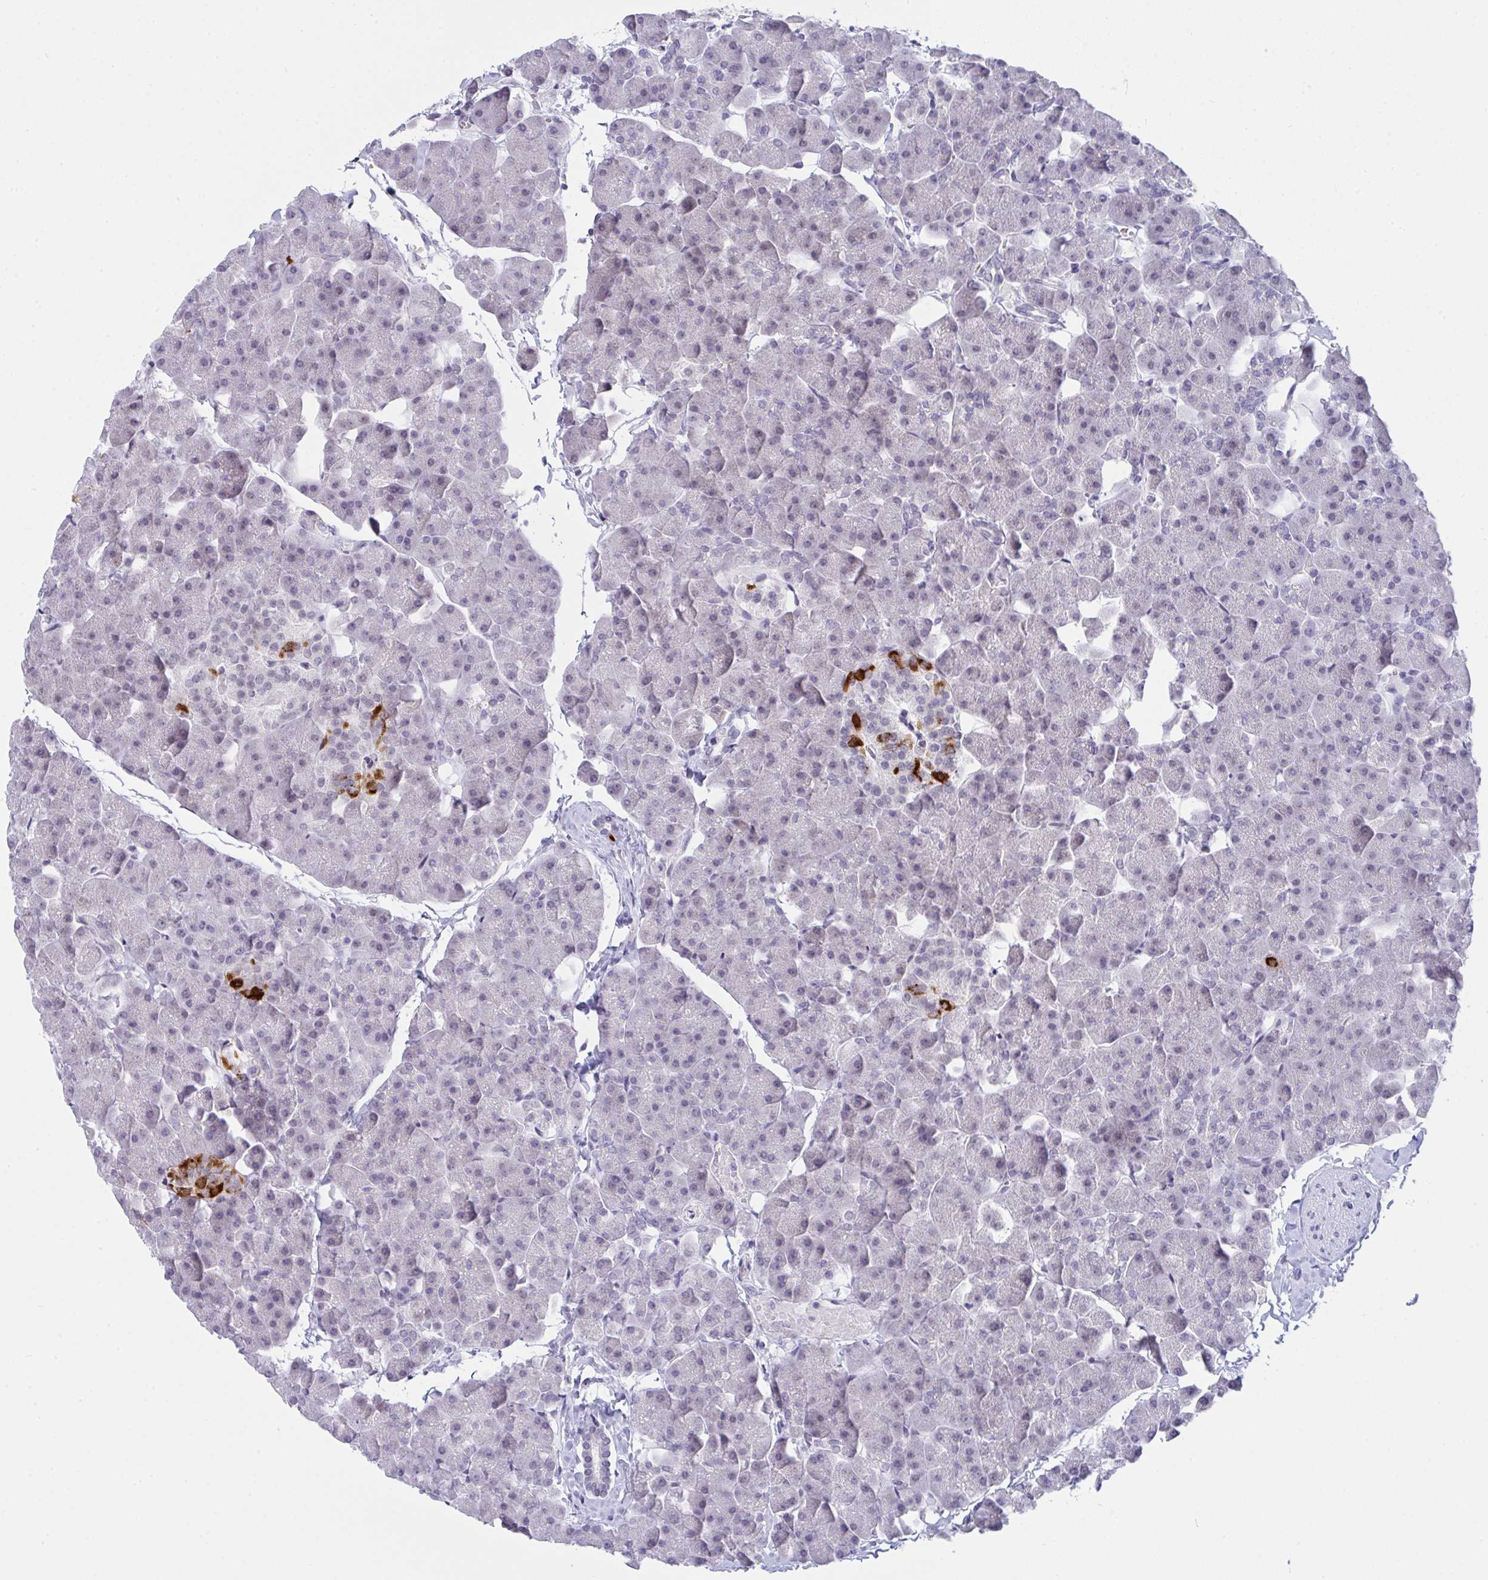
{"staining": {"intensity": "negative", "quantity": "none", "location": "none"}, "tissue": "pancreas", "cell_type": "Exocrine glandular cells", "image_type": "normal", "snomed": [{"axis": "morphology", "description": "Normal tissue, NOS"}, {"axis": "topography", "description": "Pancreas"}], "caption": "A high-resolution photomicrograph shows immunohistochemistry staining of benign pancreas, which displays no significant staining in exocrine glandular cells. Brightfield microscopy of IHC stained with DAB (brown) and hematoxylin (blue), captured at high magnification.", "gene": "FBXL22", "patient": {"sex": "male", "age": 35}}